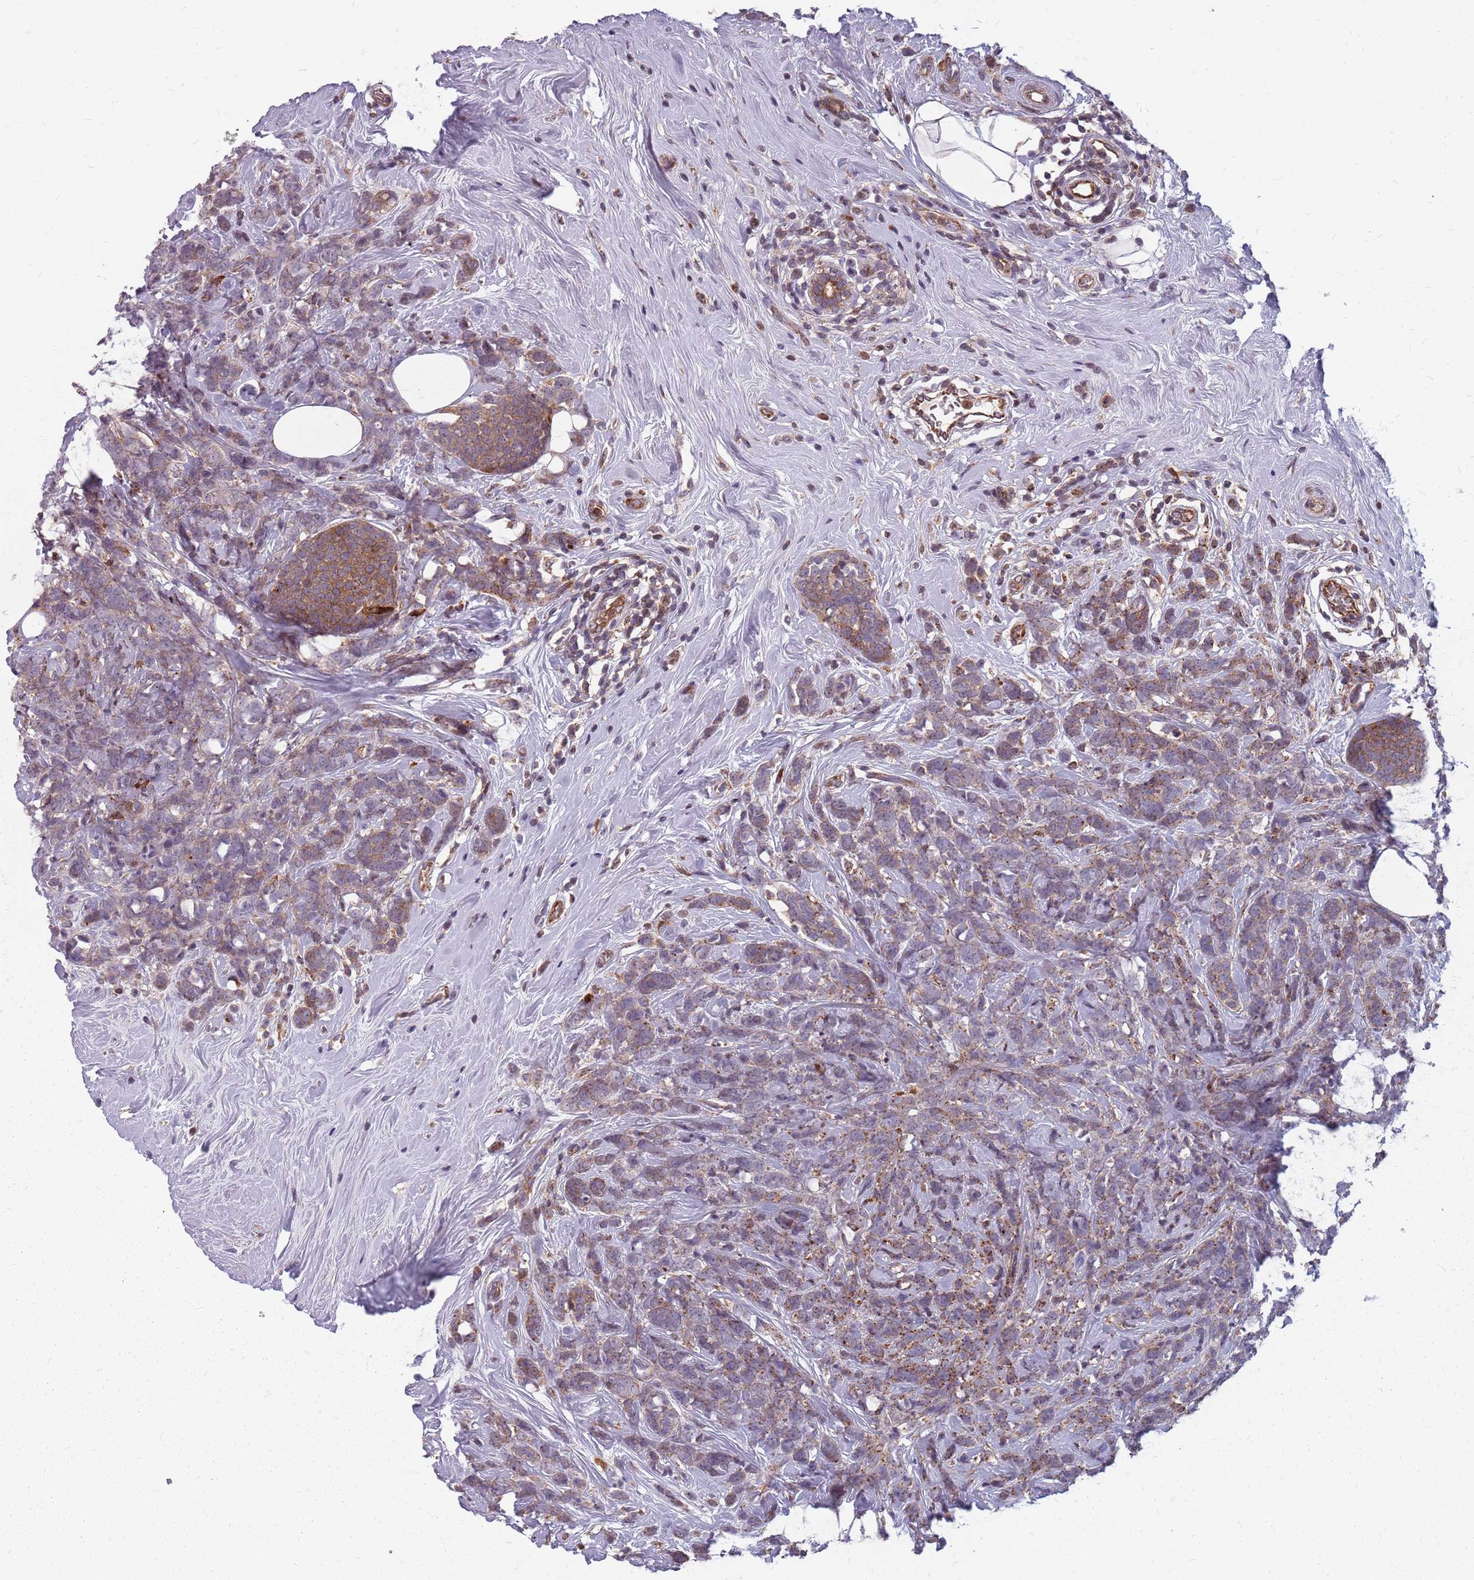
{"staining": {"intensity": "moderate", "quantity": ">75%", "location": "cytoplasmic/membranous"}, "tissue": "breast cancer", "cell_type": "Tumor cells", "image_type": "cancer", "snomed": [{"axis": "morphology", "description": "Lobular carcinoma"}, {"axis": "topography", "description": "Breast"}], "caption": "DAB immunohistochemical staining of human breast lobular carcinoma reveals moderate cytoplasmic/membranous protein staining in about >75% of tumor cells.", "gene": "NME4", "patient": {"sex": "female", "age": 58}}